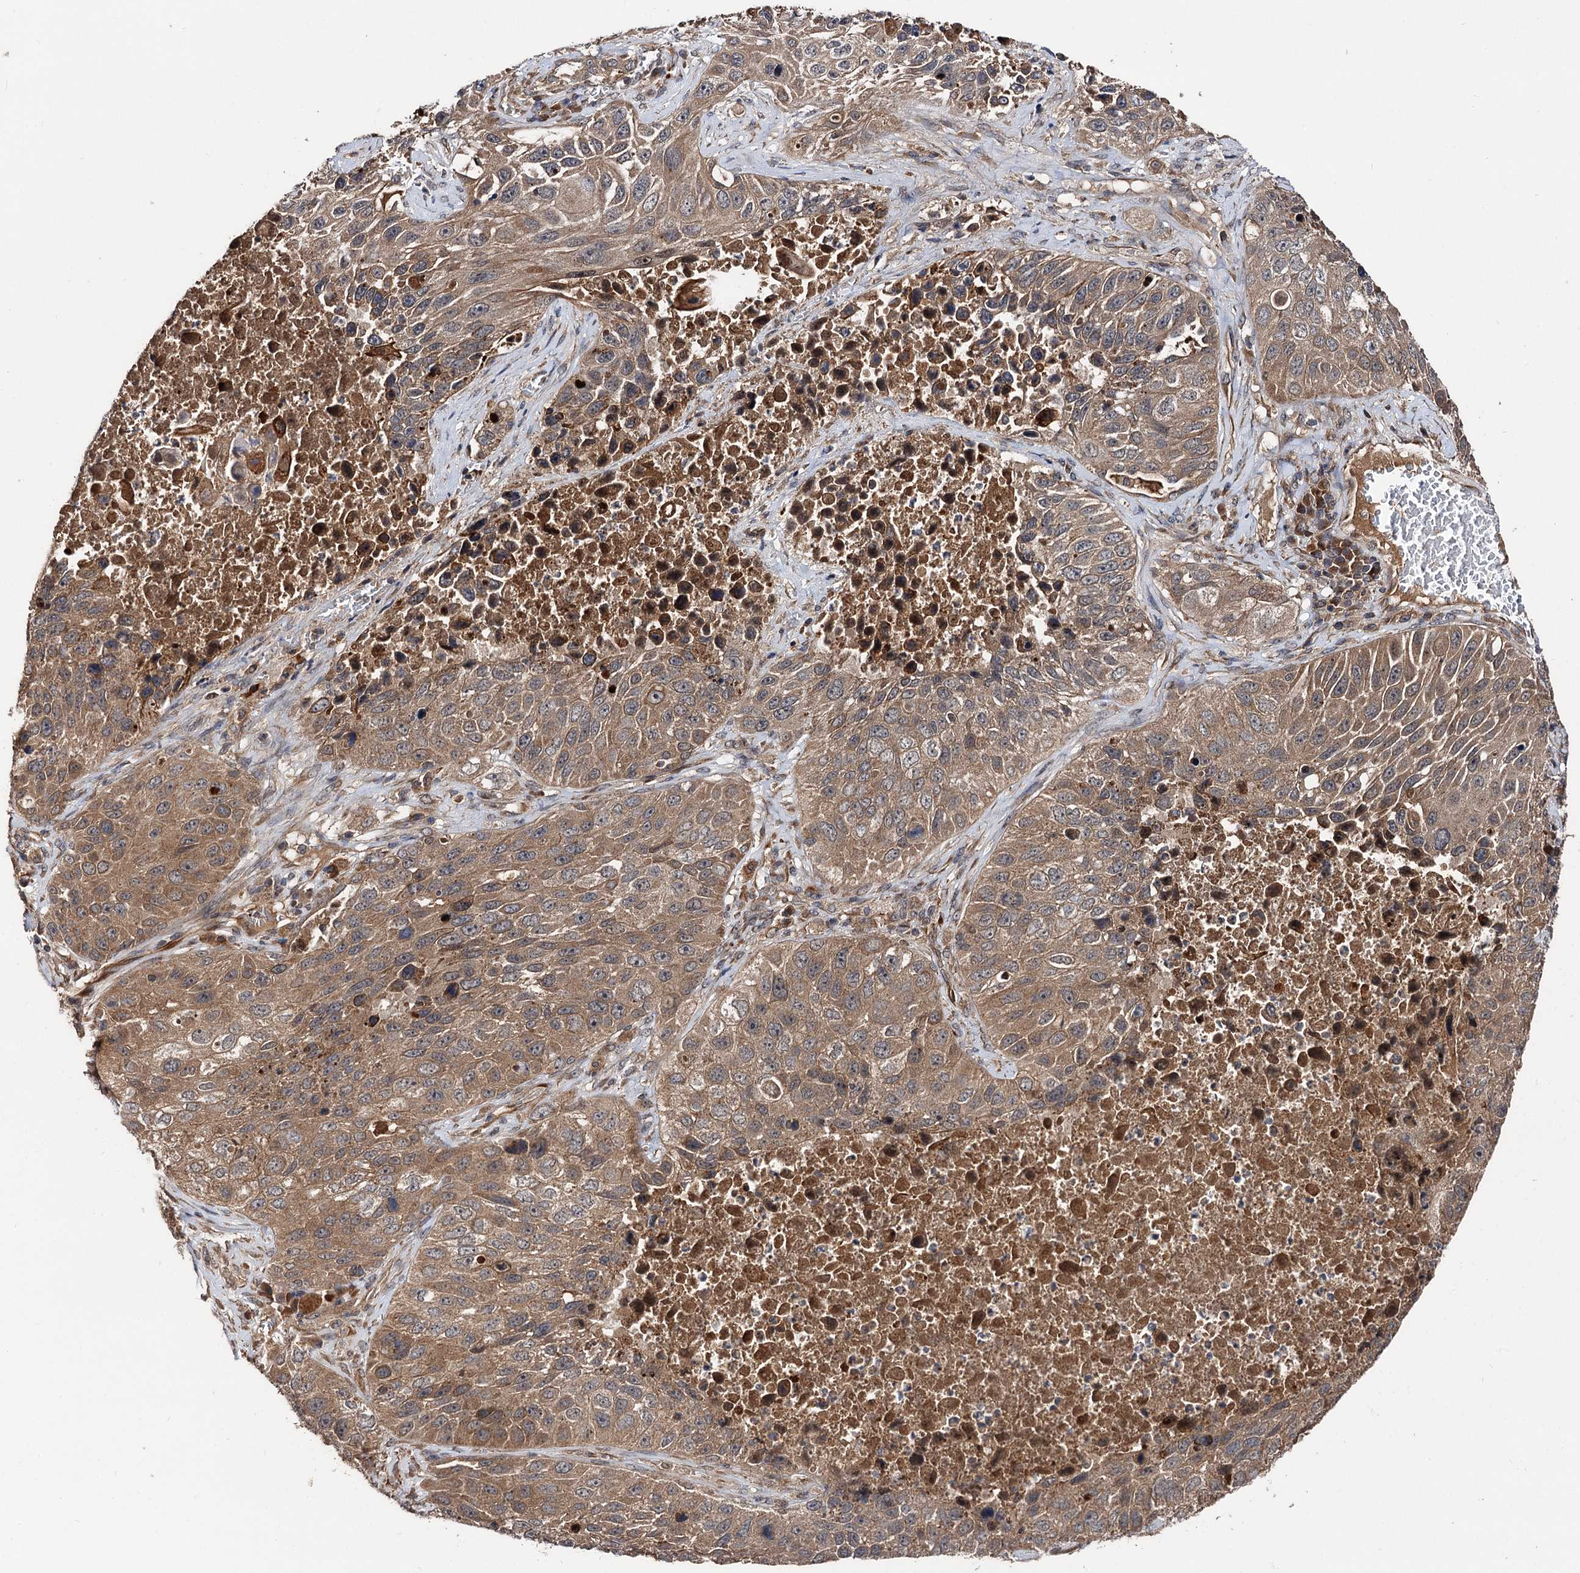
{"staining": {"intensity": "moderate", "quantity": ">75%", "location": "cytoplasmic/membranous"}, "tissue": "lung cancer", "cell_type": "Tumor cells", "image_type": "cancer", "snomed": [{"axis": "morphology", "description": "Squamous cell carcinoma, NOS"}, {"axis": "topography", "description": "Lung"}], "caption": "A brown stain labels moderate cytoplasmic/membranous positivity of a protein in lung cancer tumor cells.", "gene": "TEX9", "patient": {"sex": "male", "age": 61}}